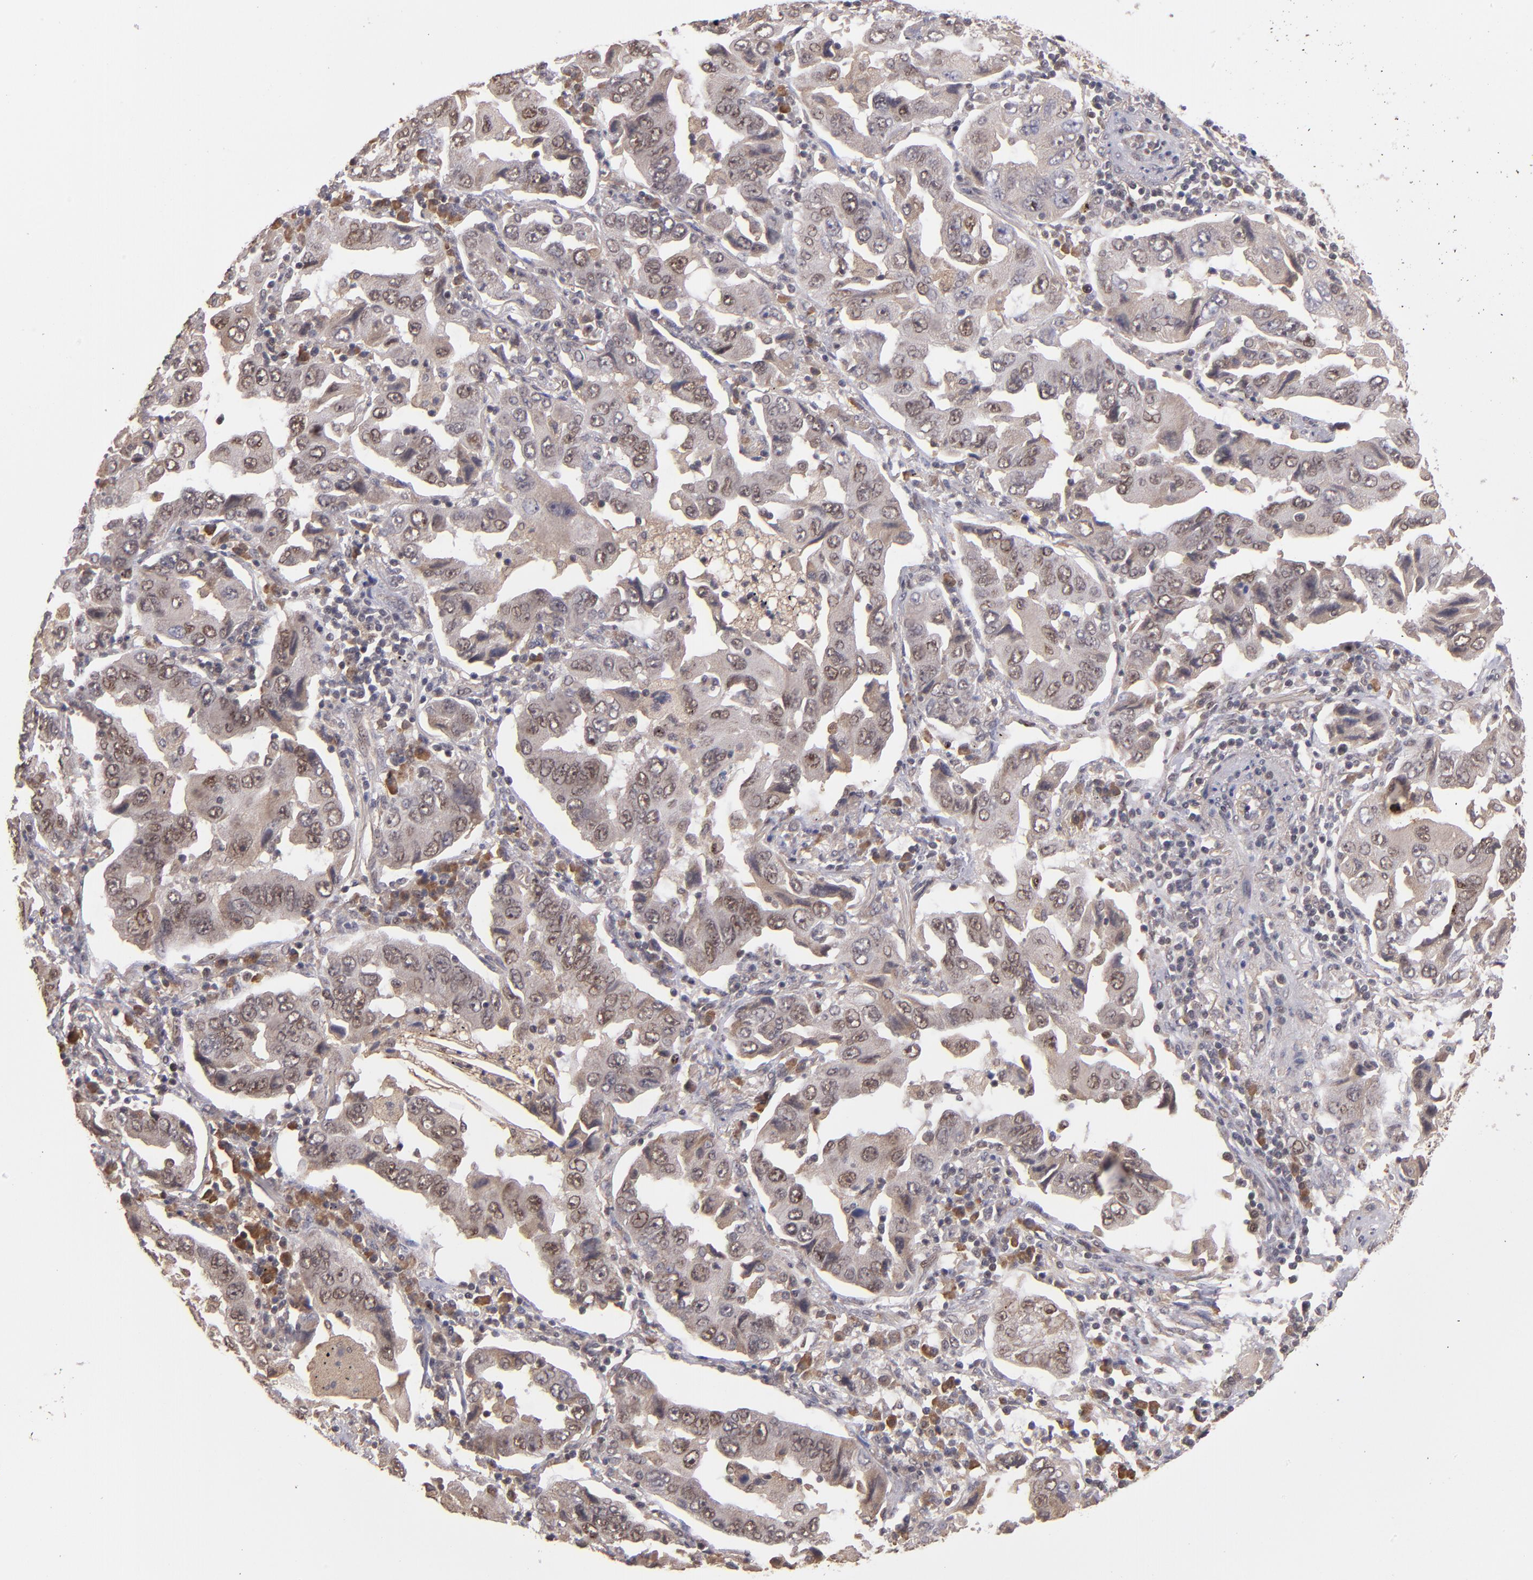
{"staining": {"intensity": "weak", "quantity": ">75%", "location": "cytoplasmic/membranous,nuclear"}, "tissue": "lung cancer", "cell_type": "Tumor cells", "image_type": "cancer", "snomed": [{"axis": "morphology", "description": "Adenocarcinoma, NOS"}, {"axis": "topography", "description": "Lung"}], "caption": "Weak cytoplasmic/membranous and nuclear positivity for a protein is present in about >75% of tumor cells of lung cancer using immunohistochemistry (IHC).", "gene": "ABHD12B", "patient": {"sex": "female", "age": 65}}